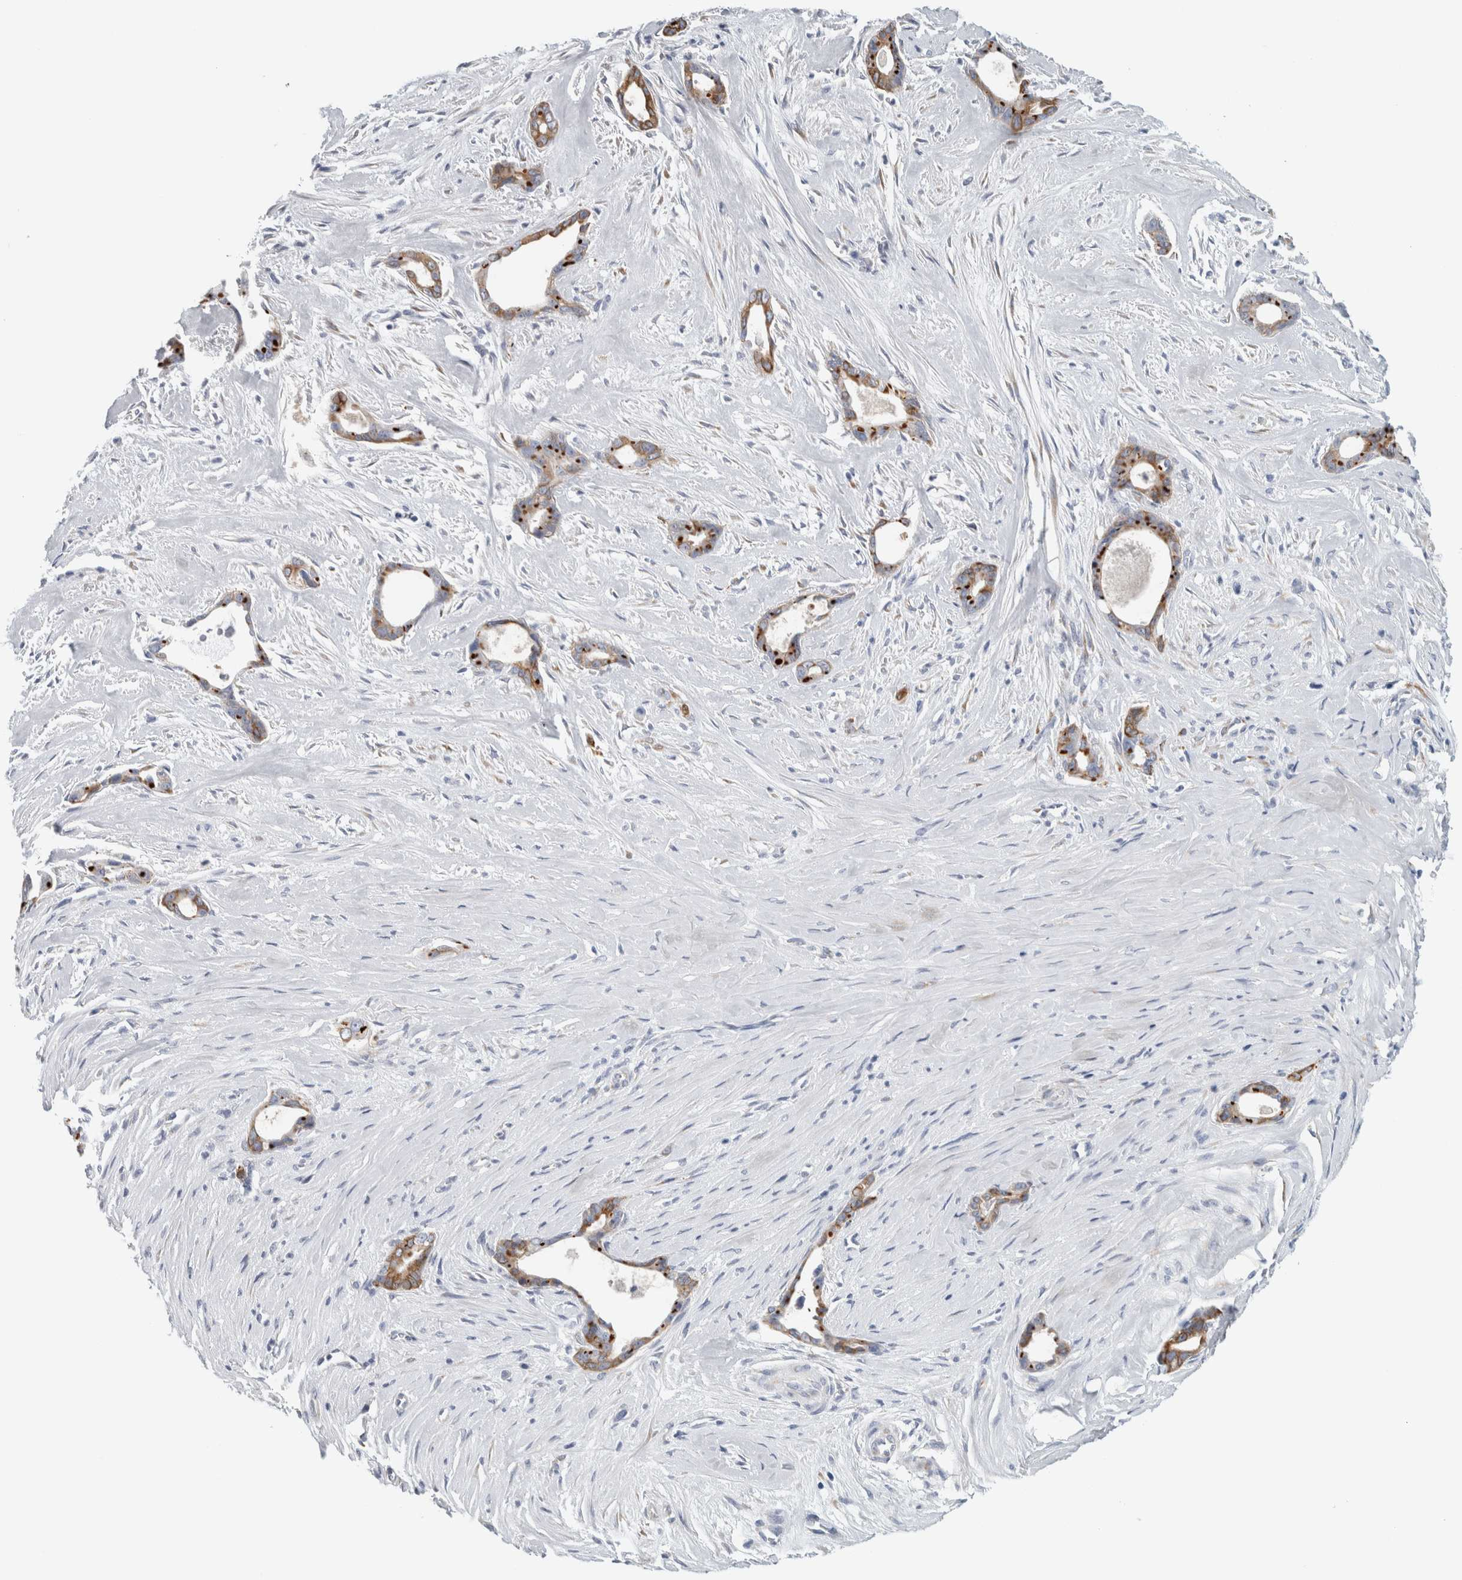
{"staining": {"intensity": "moderate", "quantity": ">75%", "location": "cytoplasmic/membranous"}, "tissue": "liver cancer", "cell_type": "Tumor cells", "image_type": "cancer", "snomed": [{"axis": "morphology", "description": "Cholangiocarcinoma"}, {"axis": "topography", "description": "Liver"}], "caption": "The image reveals staining of liver cancer (cholangiocarcinoma), revealing moderate cytoplasmic/membranous protein staining (brown color) within tumor cells.", "gene": "B3GNT3", "patient": {"sex": "female", "age": 55}}